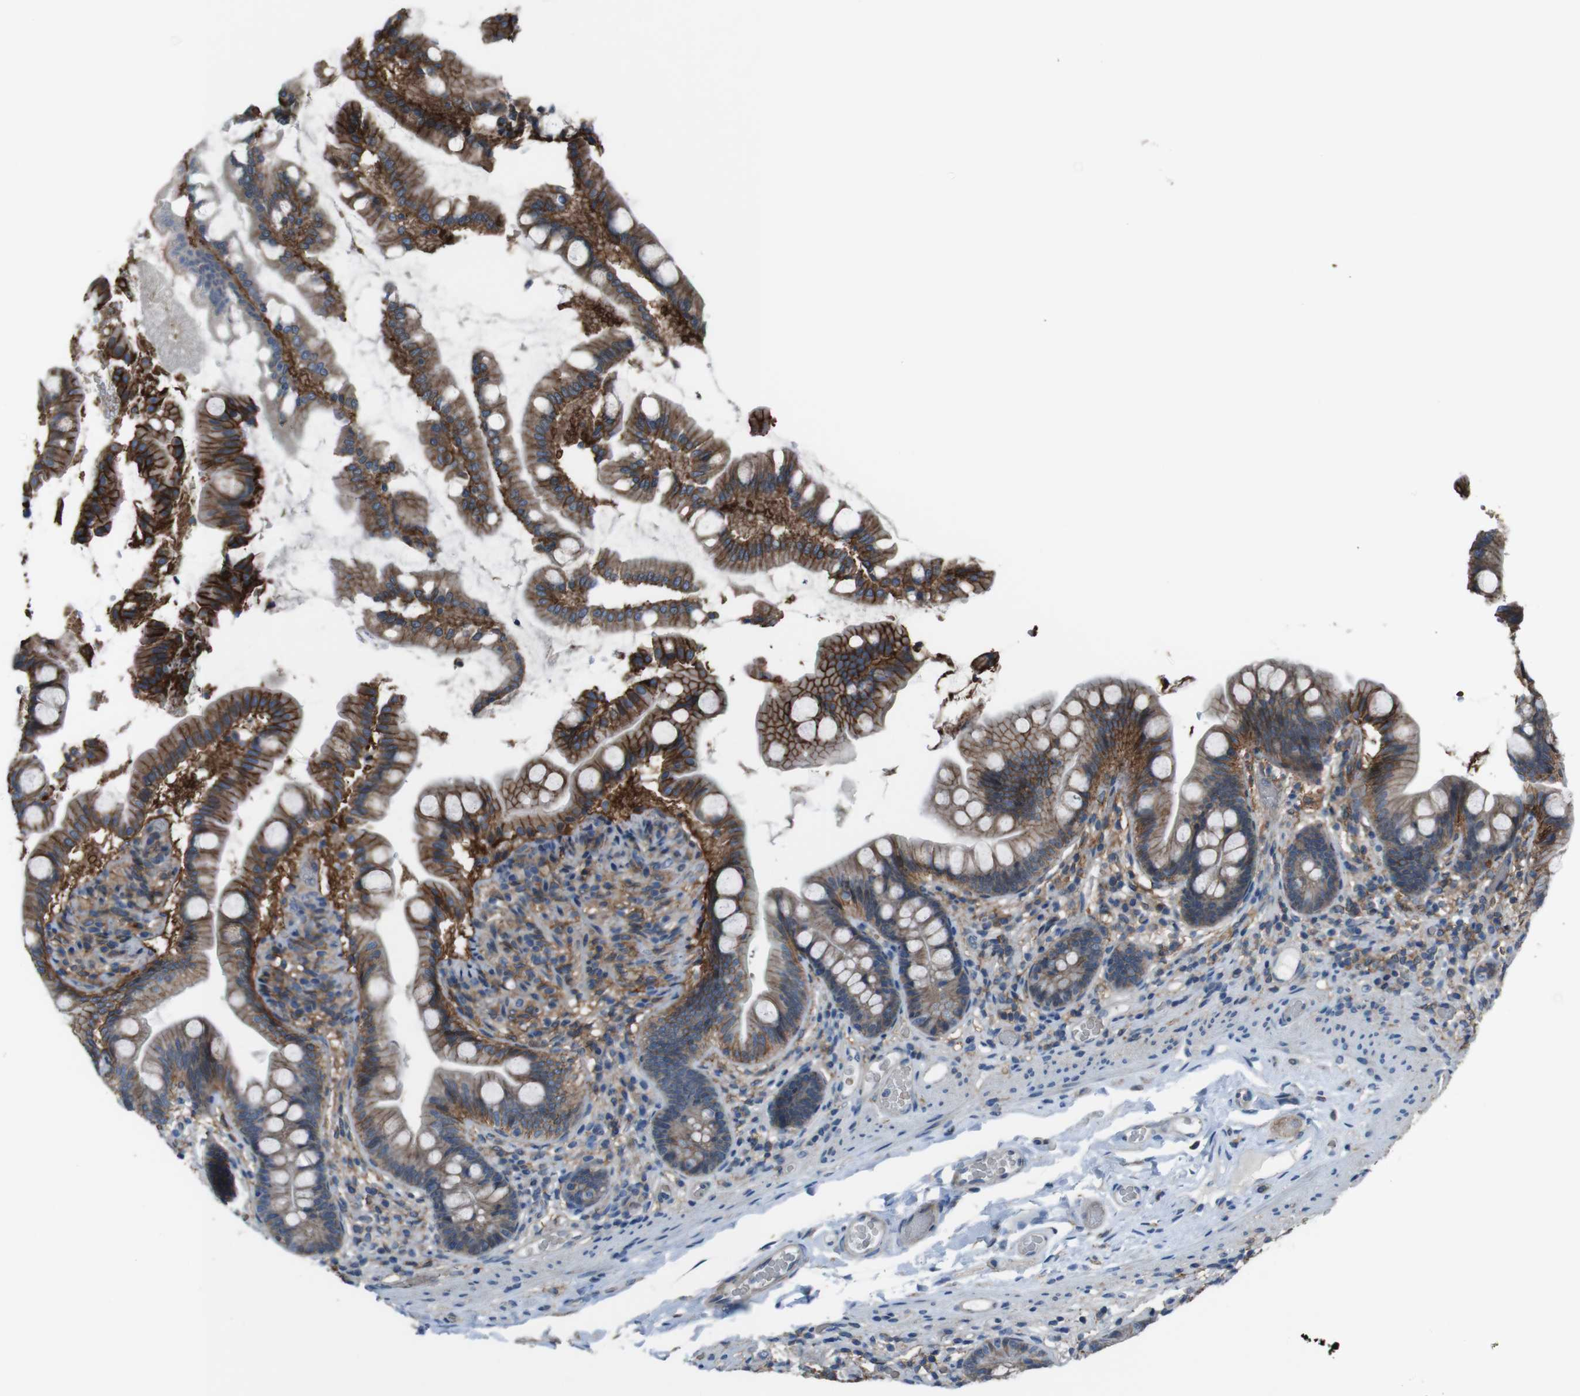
{"staining": {"intensity": "strong", "quantity": "25%-75%", "location": "cytoplasmic/membranous"}, "tissue": "small intestine", "cell_type": "Glandular cells", "image_type": "normal", "snomed": [{"axis": "morphology", "description": "Normal tissue, NOS"}, {"axis": "topography", "description": "Small intestine"}], "caption": "High-magnification brightfield microscopy of normal small intestine stained with DAB (brown) and counterstained with hematoxylin (blue). glandular cells exhibit strong cytoplasmic/membranous expression is present in about25%-75% of cells.", "gene": "ATP2B1", "patient": {"sex": "female", "age": 56}}